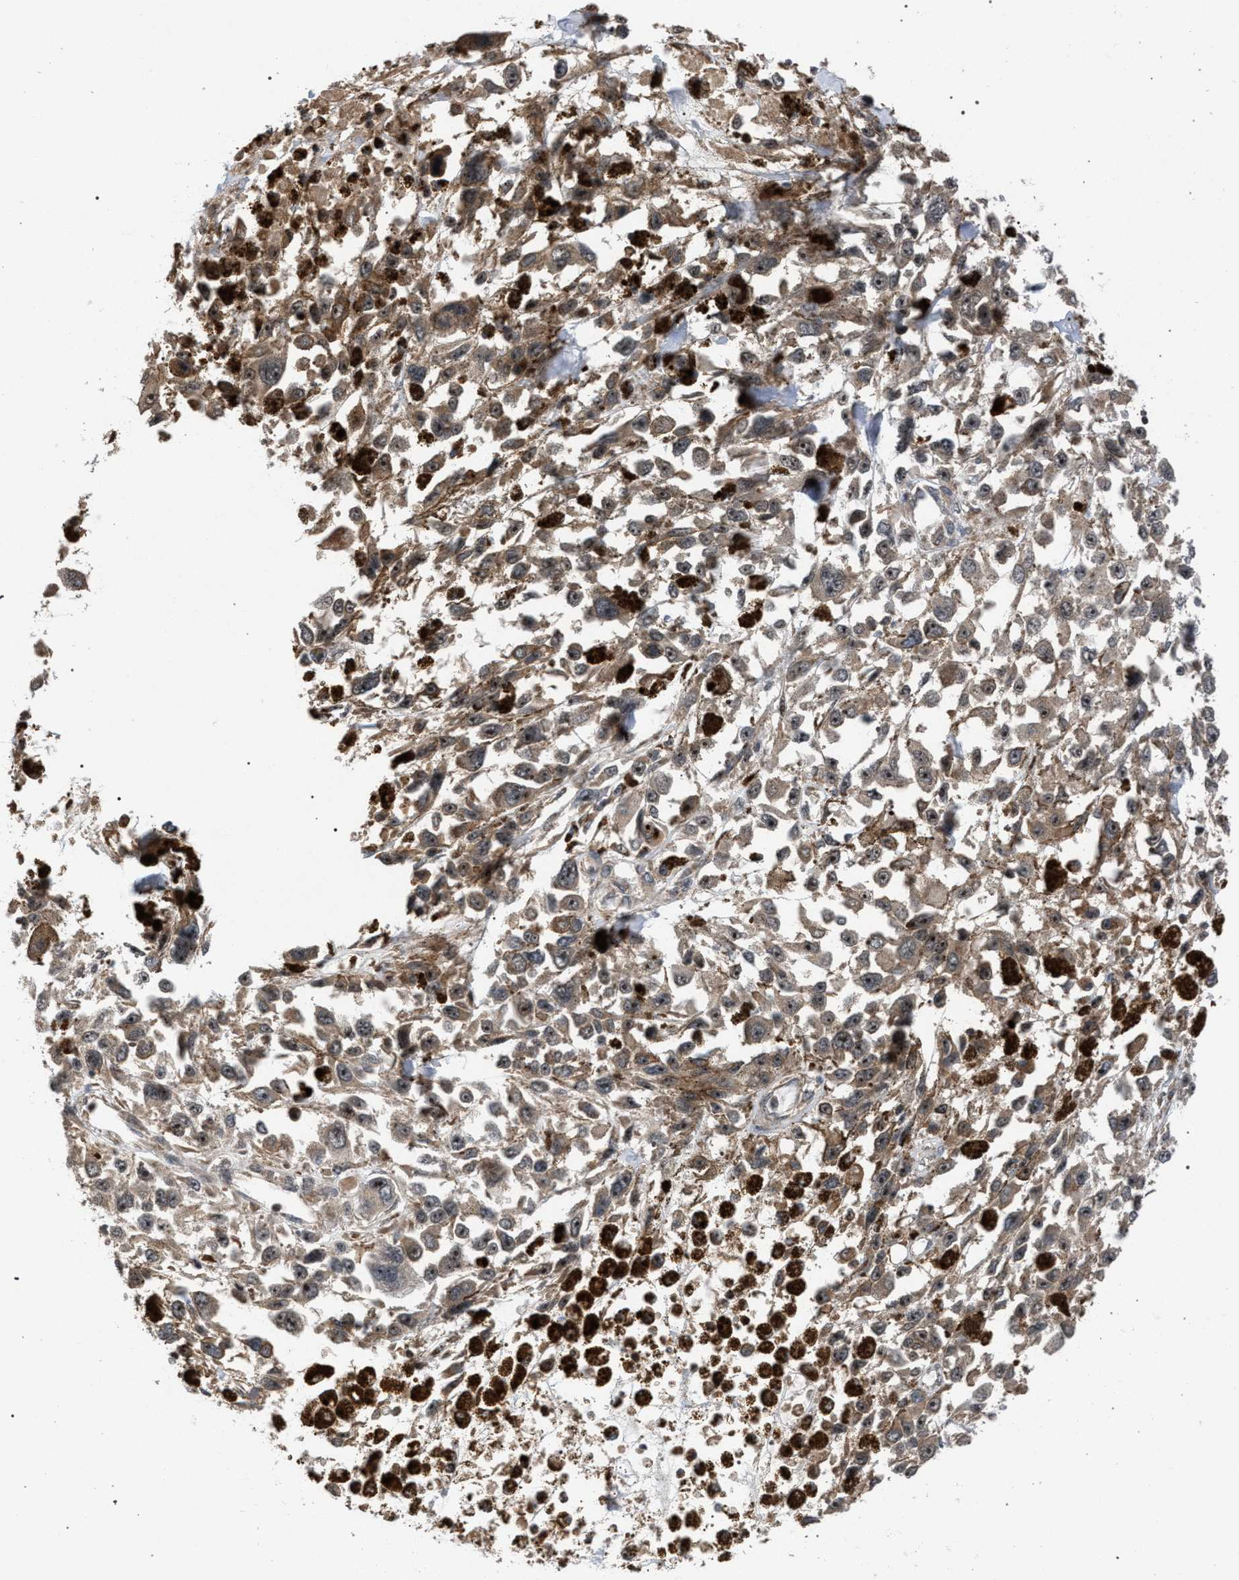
{"staining": {"intensity": "weak", "quantity": ">75%", "location": "cytoplasmic/membranous,nuclear"}, "tissue": "melanoma", "cell_type": "Tumor cells", "image_type": "cancer", "snomed": [{"axis": "morphology", "description": "Malignant melanoma, Metastatic site"}, {"axis": "topography", "description": "Lymph node"}], "caption": "Human melanoma stained with a brown dye reveals weak cytoplasmic/membranous and nuclear positive expression in about >75% of tumor cells.", "gene": "IRAK4", "patient": {"sex": "male", "age": 59}}